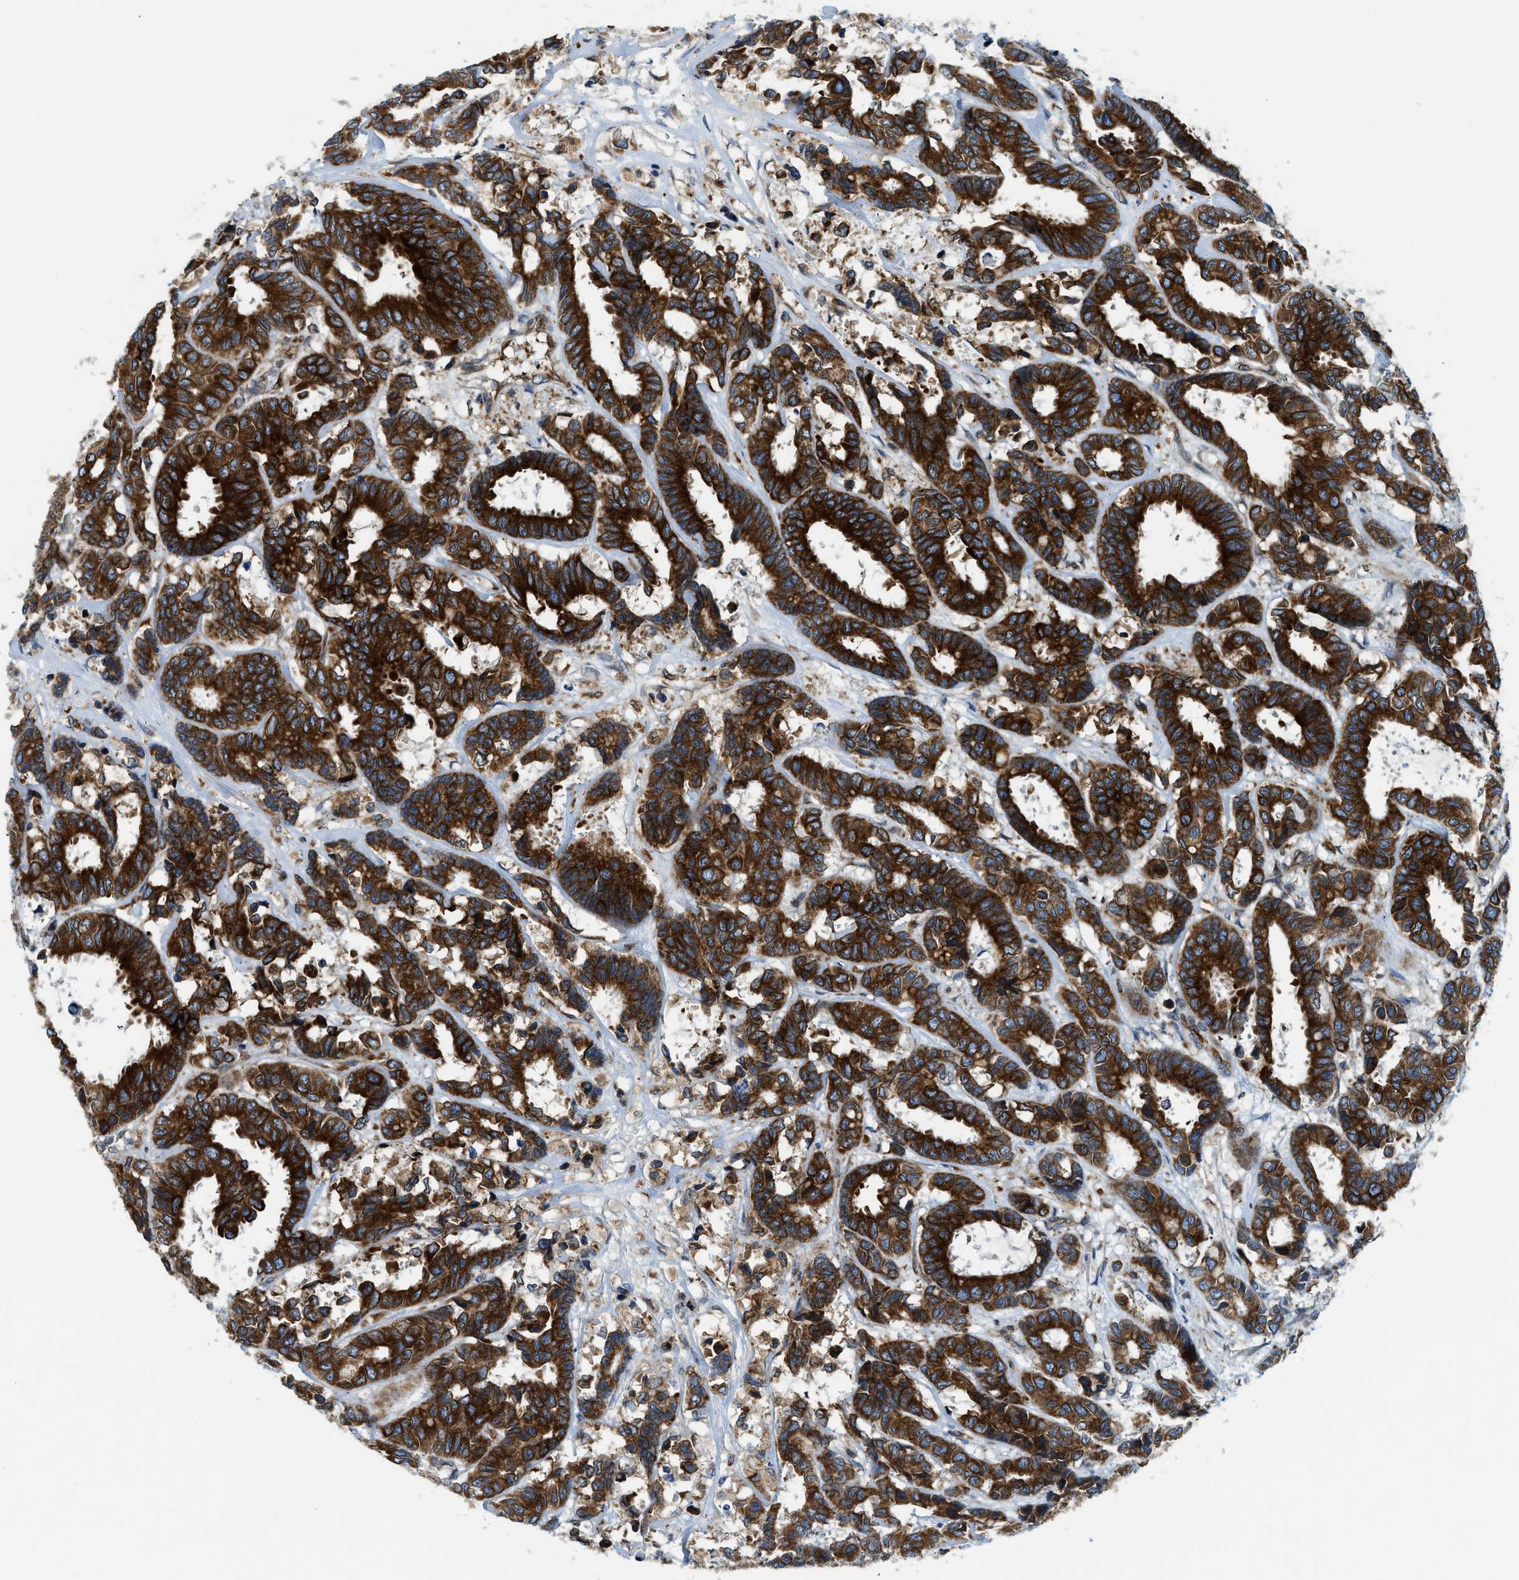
{"staining": {"intensity": "strong", "quantity": ">75%", "location": "cytoplasmic/membranous"}, "tissue": "breast cancer", "cell_type": "Tumor cells", "image_type": "cancer", "snomed": [{"axis": "morphology", "description": "Duct carcinoma"}, {"axis": "topography", "description": "Breast"}], "caption": "Breast cancer (invasive ductal carcinoma) stained with a brown dye shows strong cytoplasmic/membranous positive positivity in approximately >75% of tumor cells.", "gene": "BCAP31", "patient": {"sex": "female", "age": 87}}